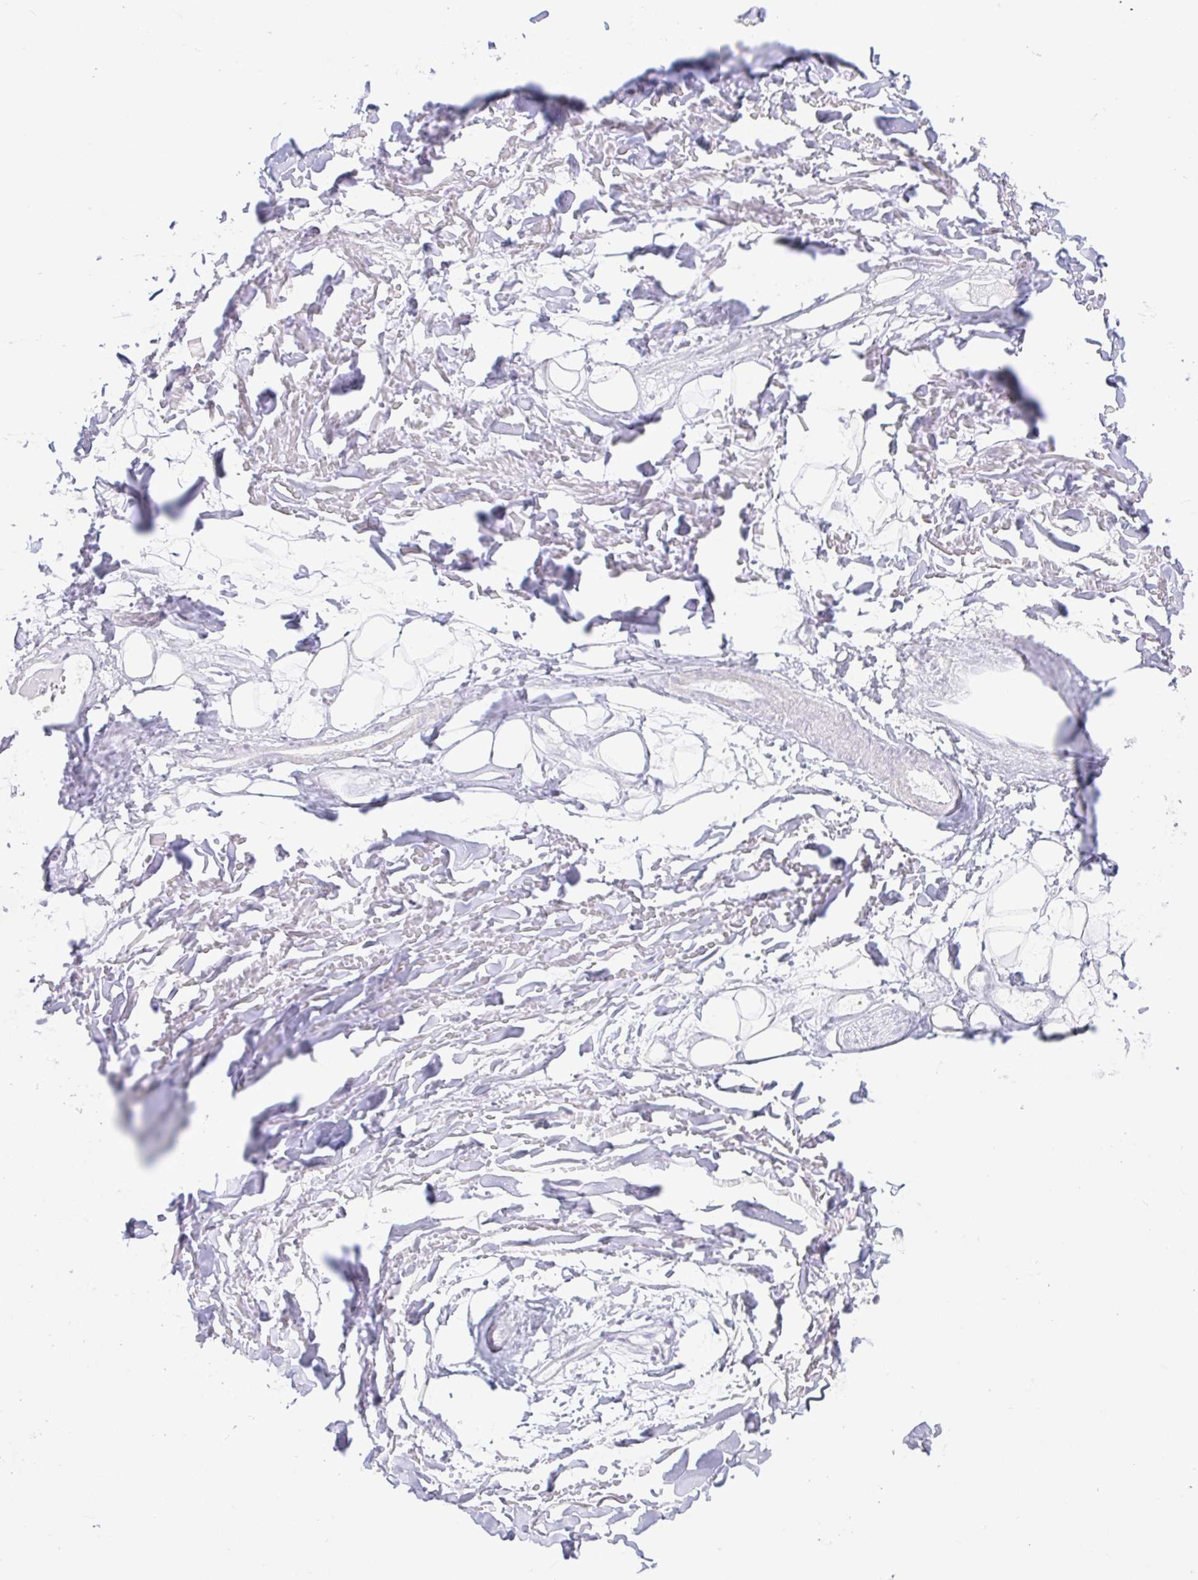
{"staining": {"intensity": "negative", "quantity": "none", "location": "none"}, "tissue": "adipose tissue", "cell_type": "Adipocytes", "image_type": "normal", "snomed": [{"axis": "morphology", "description": "Normal tissue, NOS"}, {"axis": "topography", "description": "Cartilage tissue"}], "caption": "This is an immunohistochemistry micrograph of benign human adipose tissue. There is no staining in adipocytes.", "gene": "PYGM", "patient": {"sex": "male", "age": 57}}